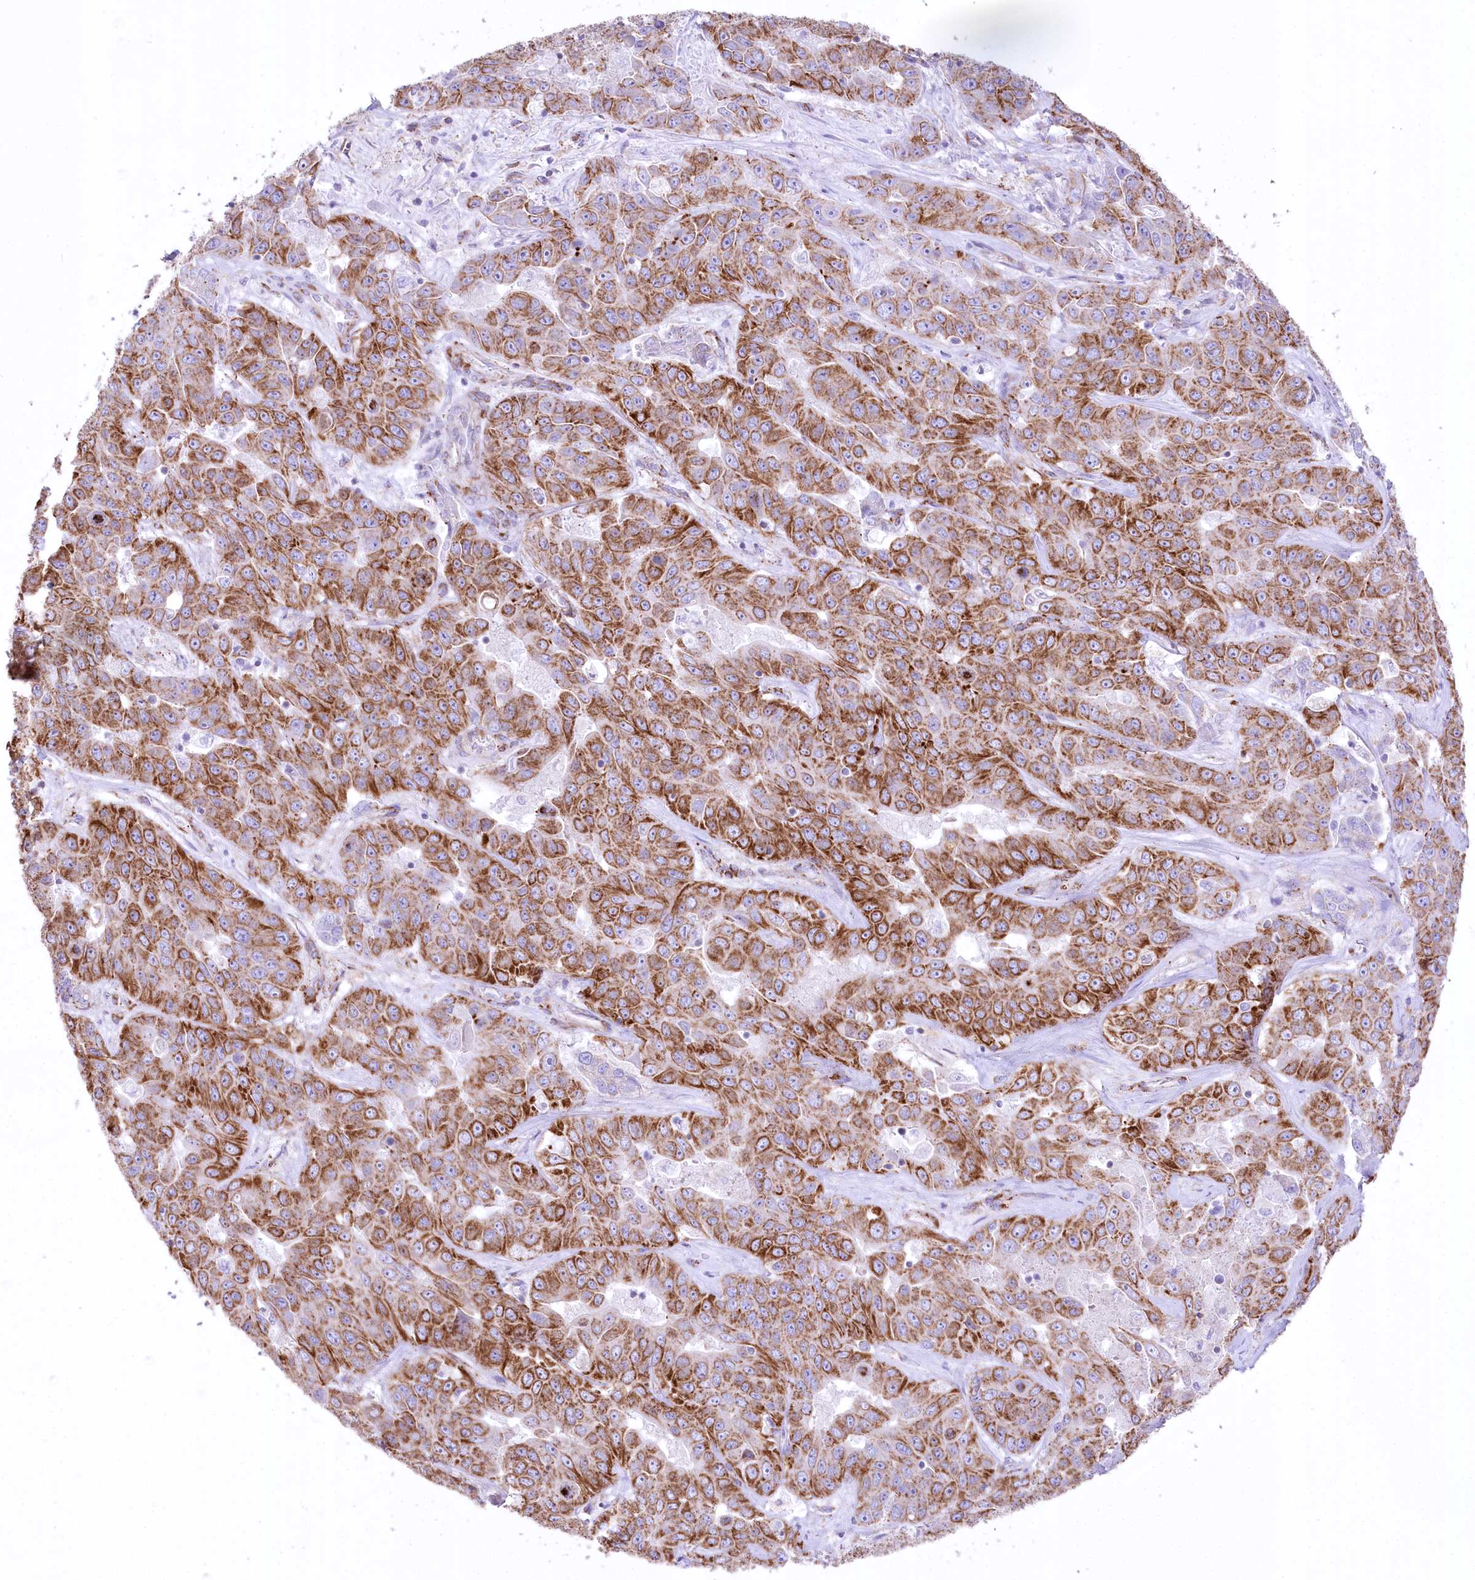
{"staining": {"intensity": "moderate", "quantity": ">75%", "location": "cytoplasmic/membranous"}, "tissue": "liver cancer", "cell_type": "Tumor cells", "image_type": "cancer", "snomed": [{"axis": "morphology", "description": "Cholangiocarcinoma"}, {"axis": "topography", "description": "Liver"}], "caption": "This micrograph exhibits IHC staining of human liver cancer, with medium moderate cytoplasmic/membranous expression in about >75% of tumor cells.", "gene": "FAM216A", "patient": {"sex": "female", "age": 52}}